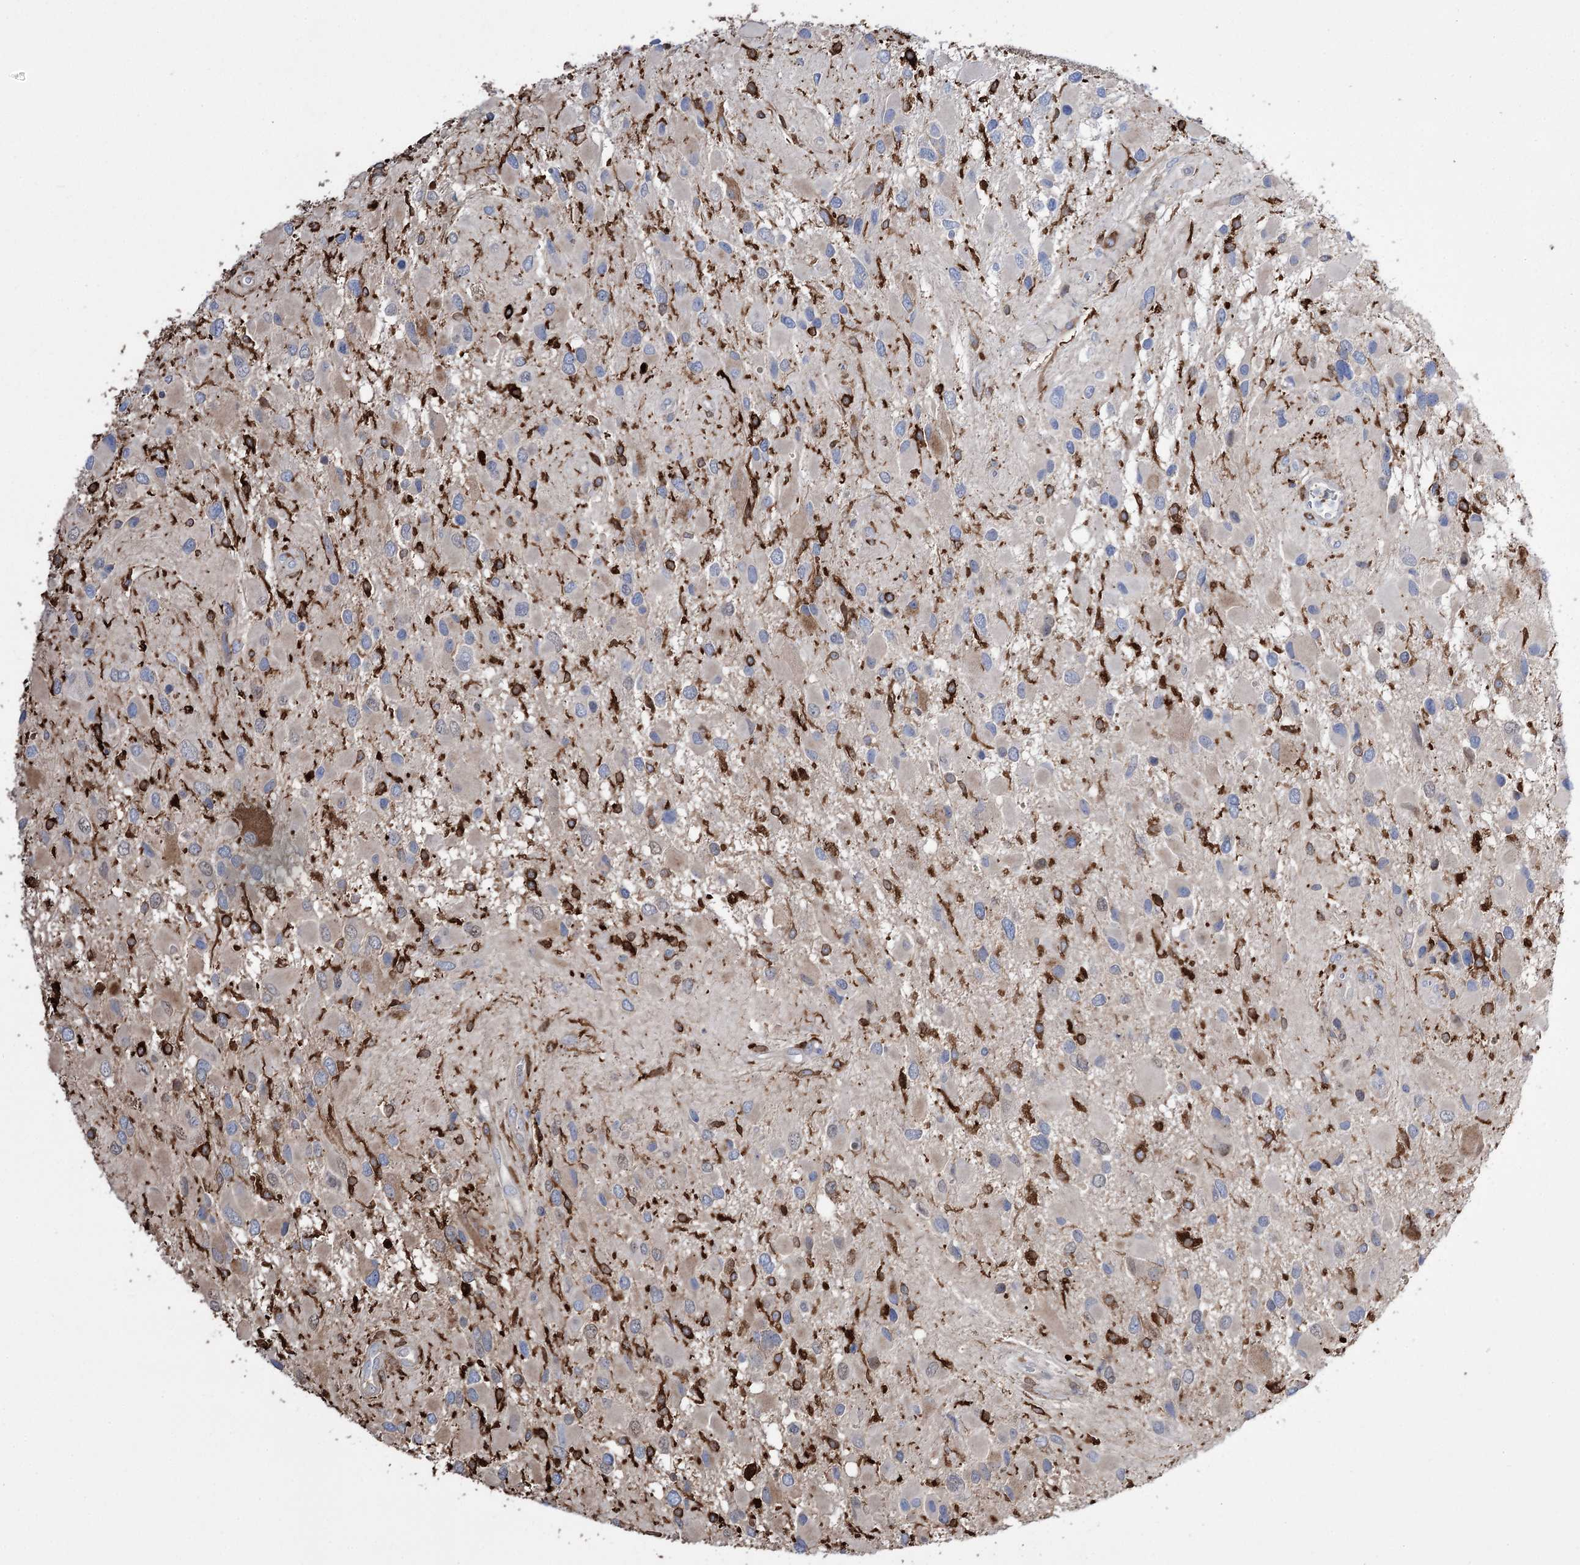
{"staining": {"intensity": "moderate", "quantity": "<25%", "location": "cytoplasmic/membranous"}, "tissue": "glioma", "cell_type": "Tumor cells", "image_type": "cancer", "snomed": [{"axis": "morphology", "description": "Glioma, malignant, High grade"}, {"axis": "topography", "description": "Brain"}], "caption": "Immunohistochemical staining of human glioma shows low levels of moderate cytoplasmic/membranous protein positivity in about <25% of tumor cells.", "gene": "ZNF622", "patient": {"sex": "male", "age": 53}}